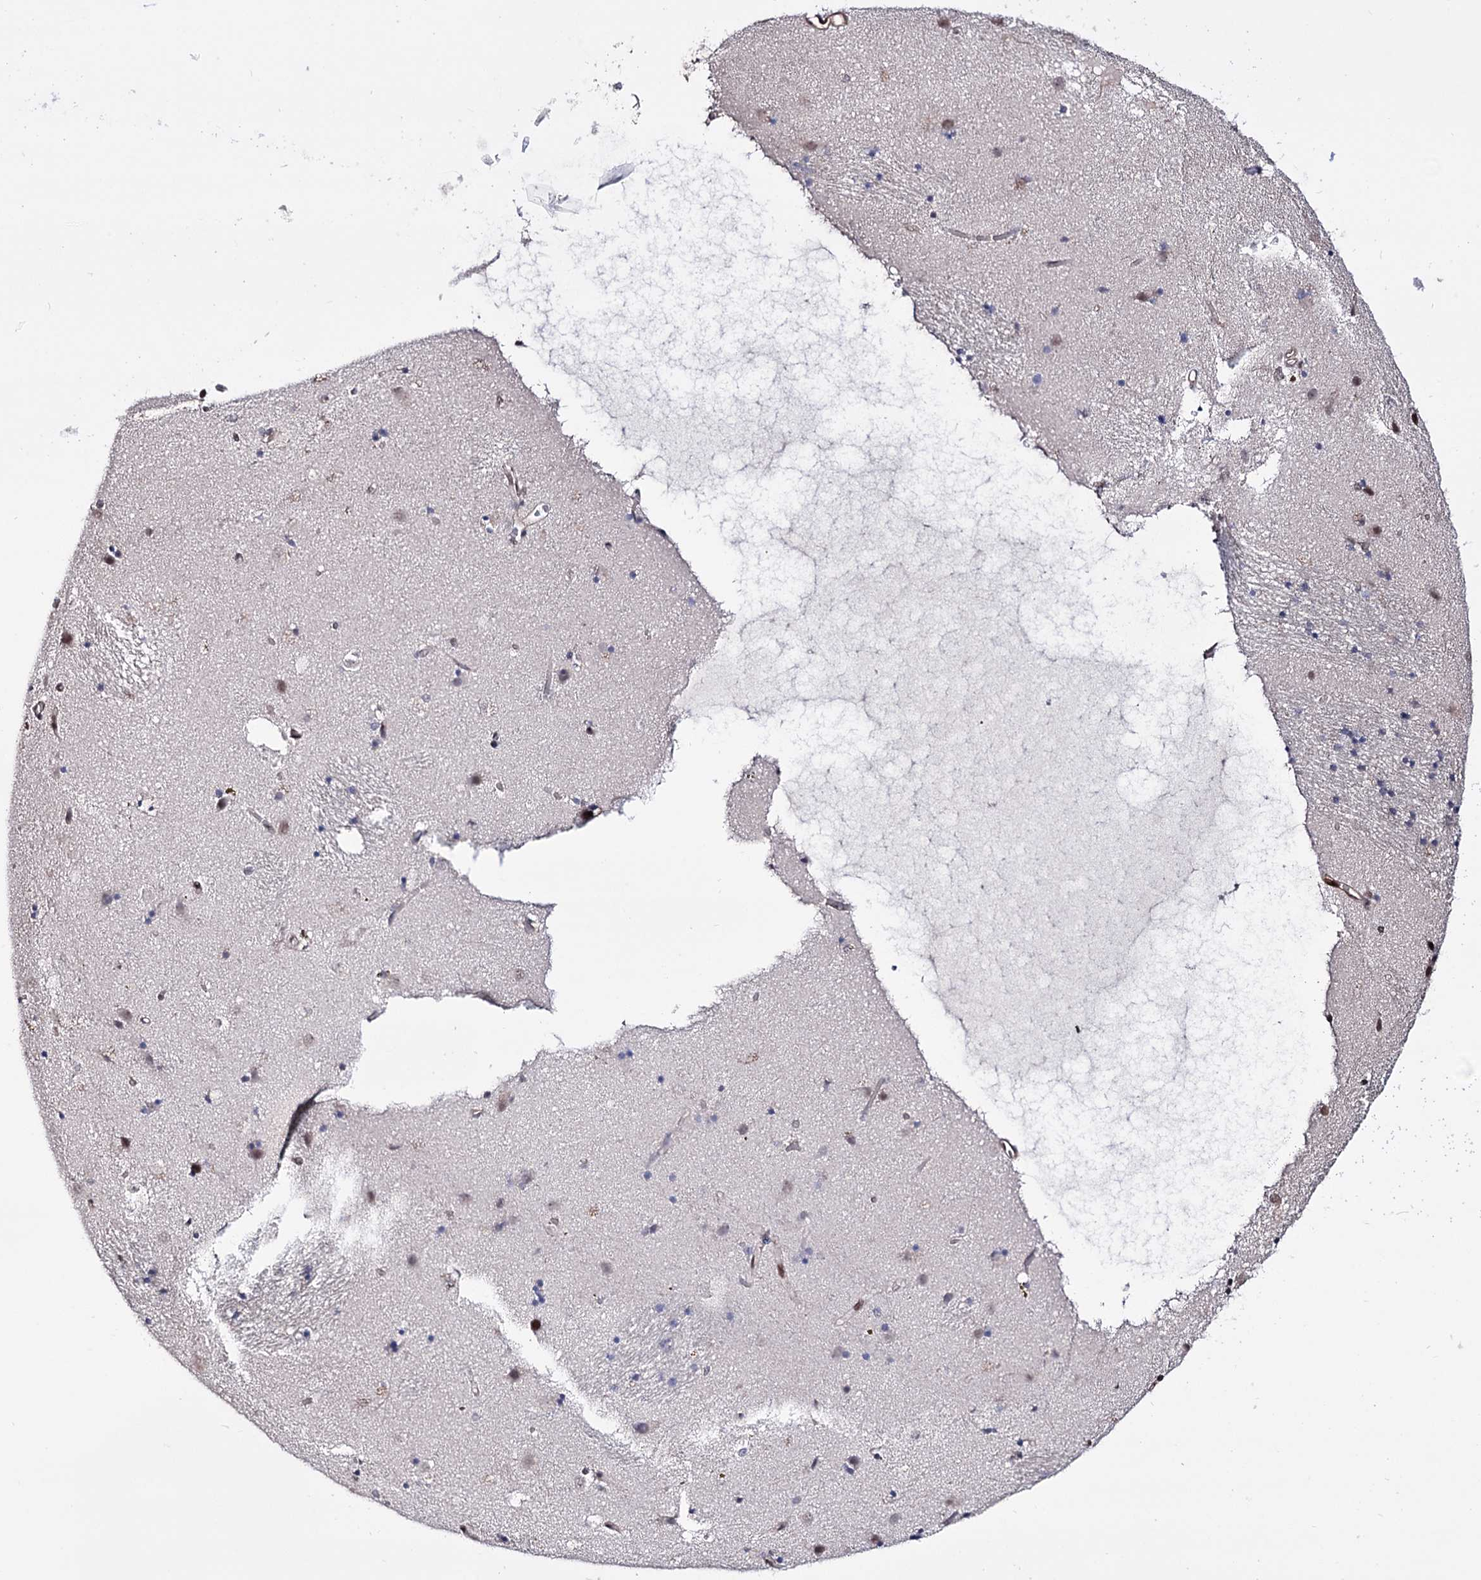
{"staining": {"intensity": "negative", "quantity": "none", "location": "none"}, "tissue": "caudate", "cell_type": "Glial cells", "image_type": "normal", "snomed": [{"axis": "morphology", "description": "Normal tissue, NOS"}, {"axis": "topography", "description": "Lateral ventricle wall"}], "caption": "DAB (3,3'-diaminobenzidine) immunohistochemical staining of benign caudate shows no significant staining in glial cells. The staining was performed using DAB (3,3'-diaminobenzidine) to visualize the protein expression in brown, while the nuclei were stained in blue with hematoxylin (Magnification: 20x).", "gene": "CHMP7", "patient": {"sex": "male", "age": 70}}